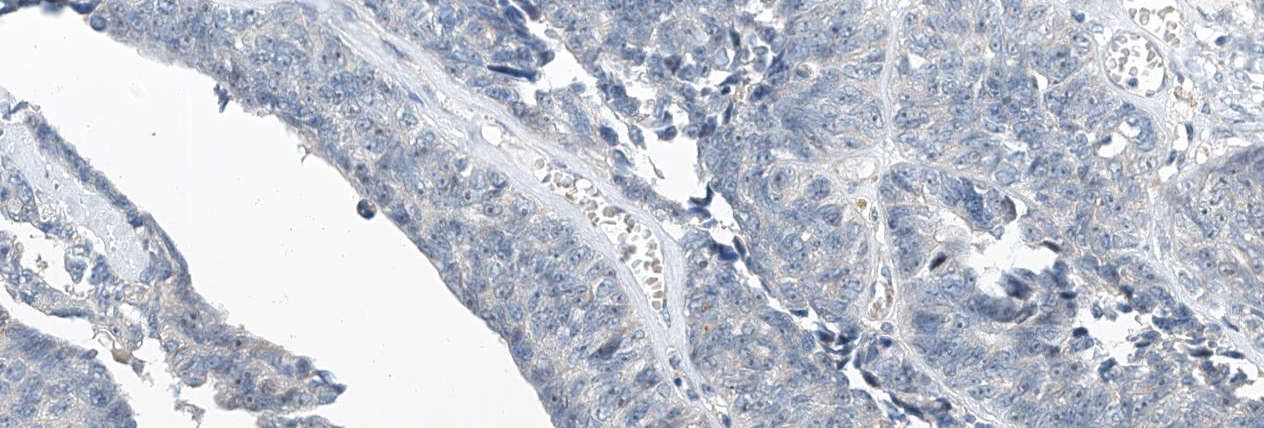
{"staining": {"intensity": "moderate", "quantity": "25%-75%", "location": "cytoplasmic/membranous"}, "tissue": "ovarian cancer", "cell_type": "Tumor cells", "image_type": "cancer", "snomed": [{"axis": "morphology", "description": "Cystadenocarcinoma, serous, NOS"}, {"axis": "topography", "description": "Ovary"}], "caption": "Protein staining of serous cystadenocarcinoma (ovarian) tissue demonstrates moderate cytoplasmic/membranous positivity in about 25%-75% of tumor cells. Using DAB (3,3'-diaminobenzidine) (brown) and hematoxylin (blue) stains, captured at high magnification using brightfield microscopy.", "gene": "CLDND1", "patient": {"sex": "female", "age": 54}}